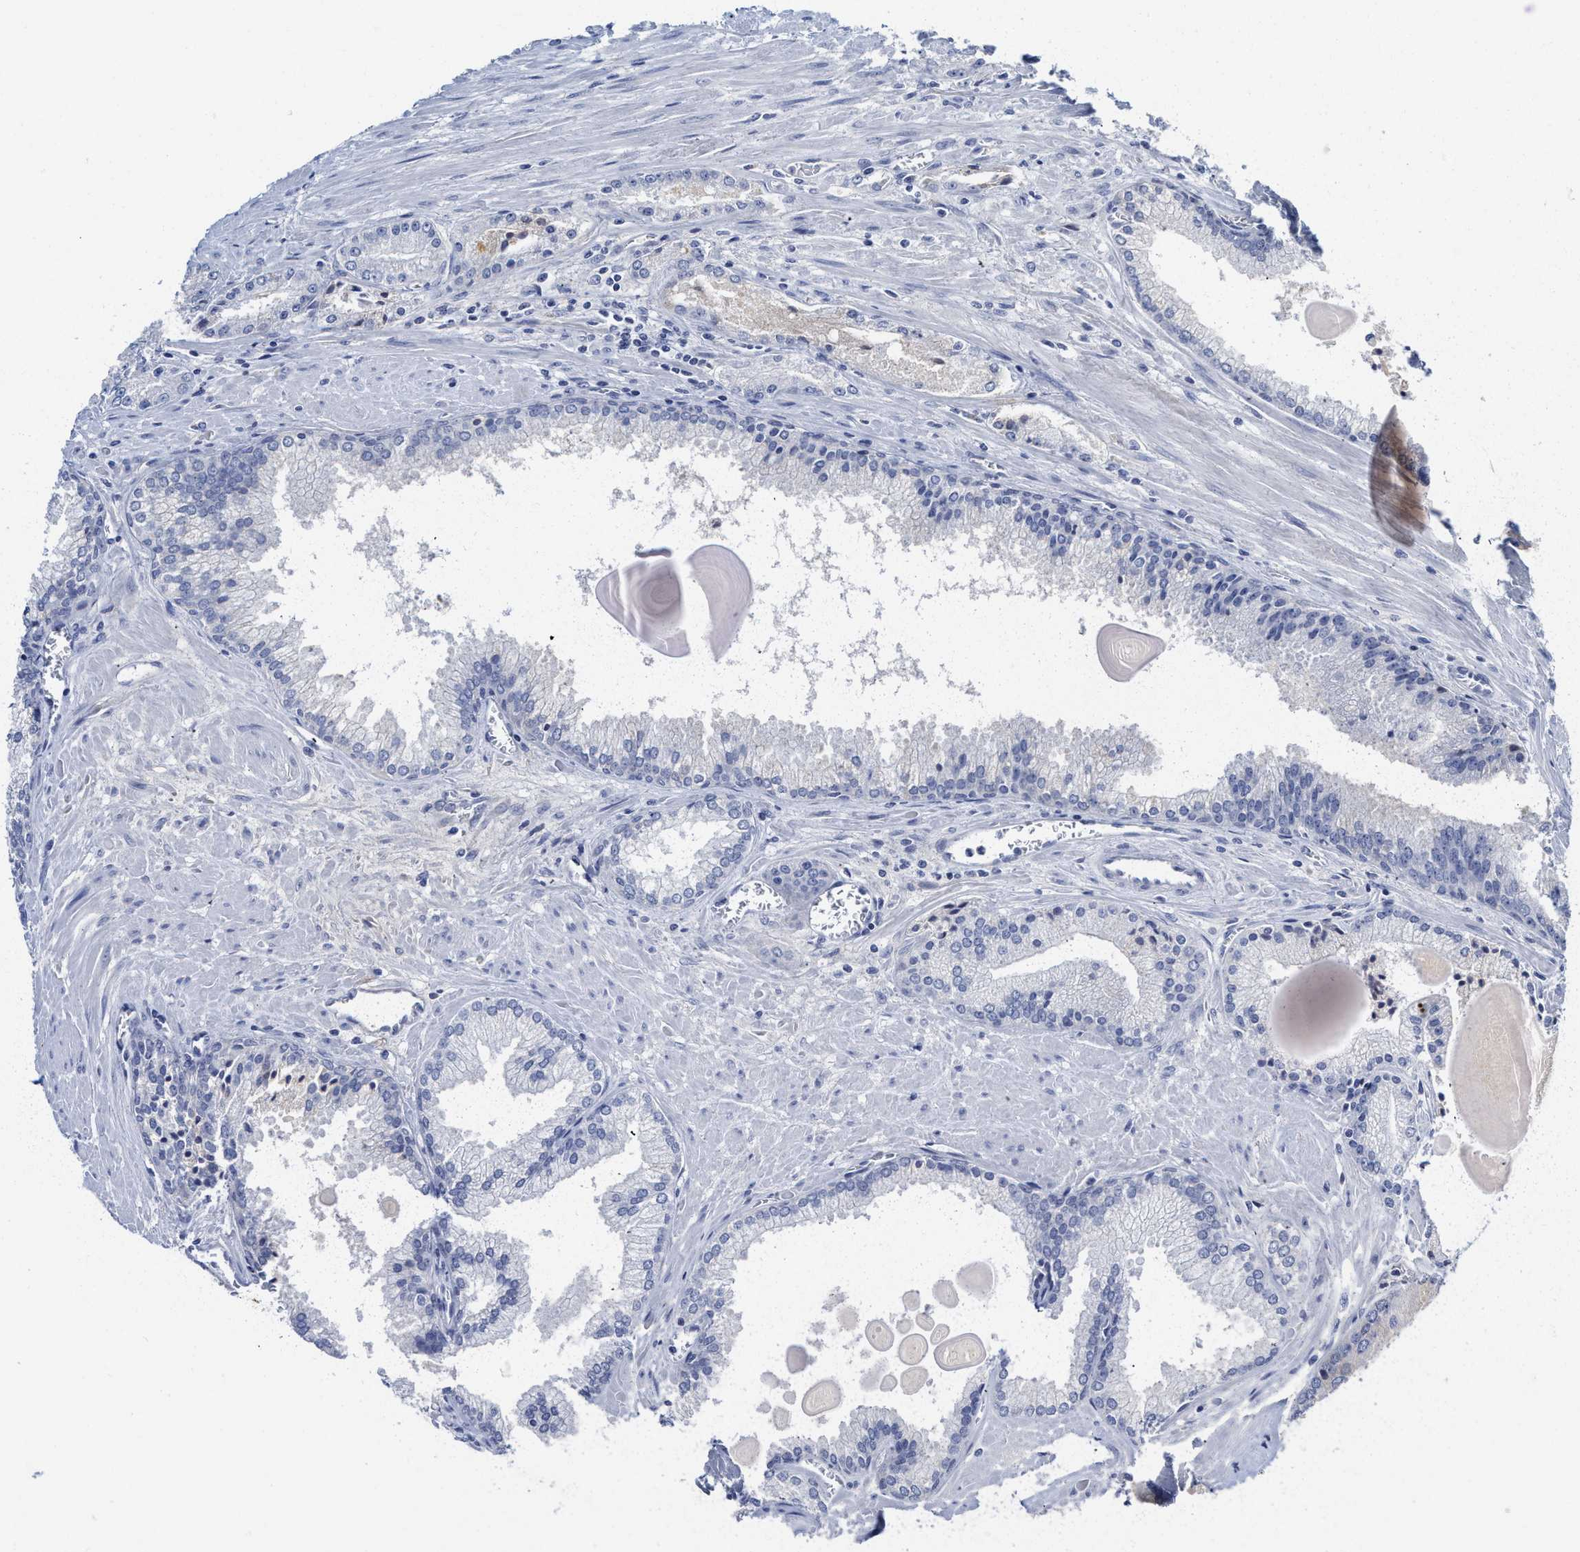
{"staining": {"intensity": "negative", "quantity": "none", "location": "none"}, "tissue": "prostate cancer", "cell_type": "Tumor cells", "image_type": "cancer", "snomed": [{"axis": "morphology", "description": "Adenocarcinoma, Low grade"}, {"axis": "topography", "description": "Prostate"}], "caption": "High power microscopy micrograph of an immunohistochemistry histopathology image of prostate cancer, revealing no significant positivity in tumor cells. (IHC, brightfield microscopy, high magnification).", "gene": "C2", "patient": {"sex": "male", "age": 59}}